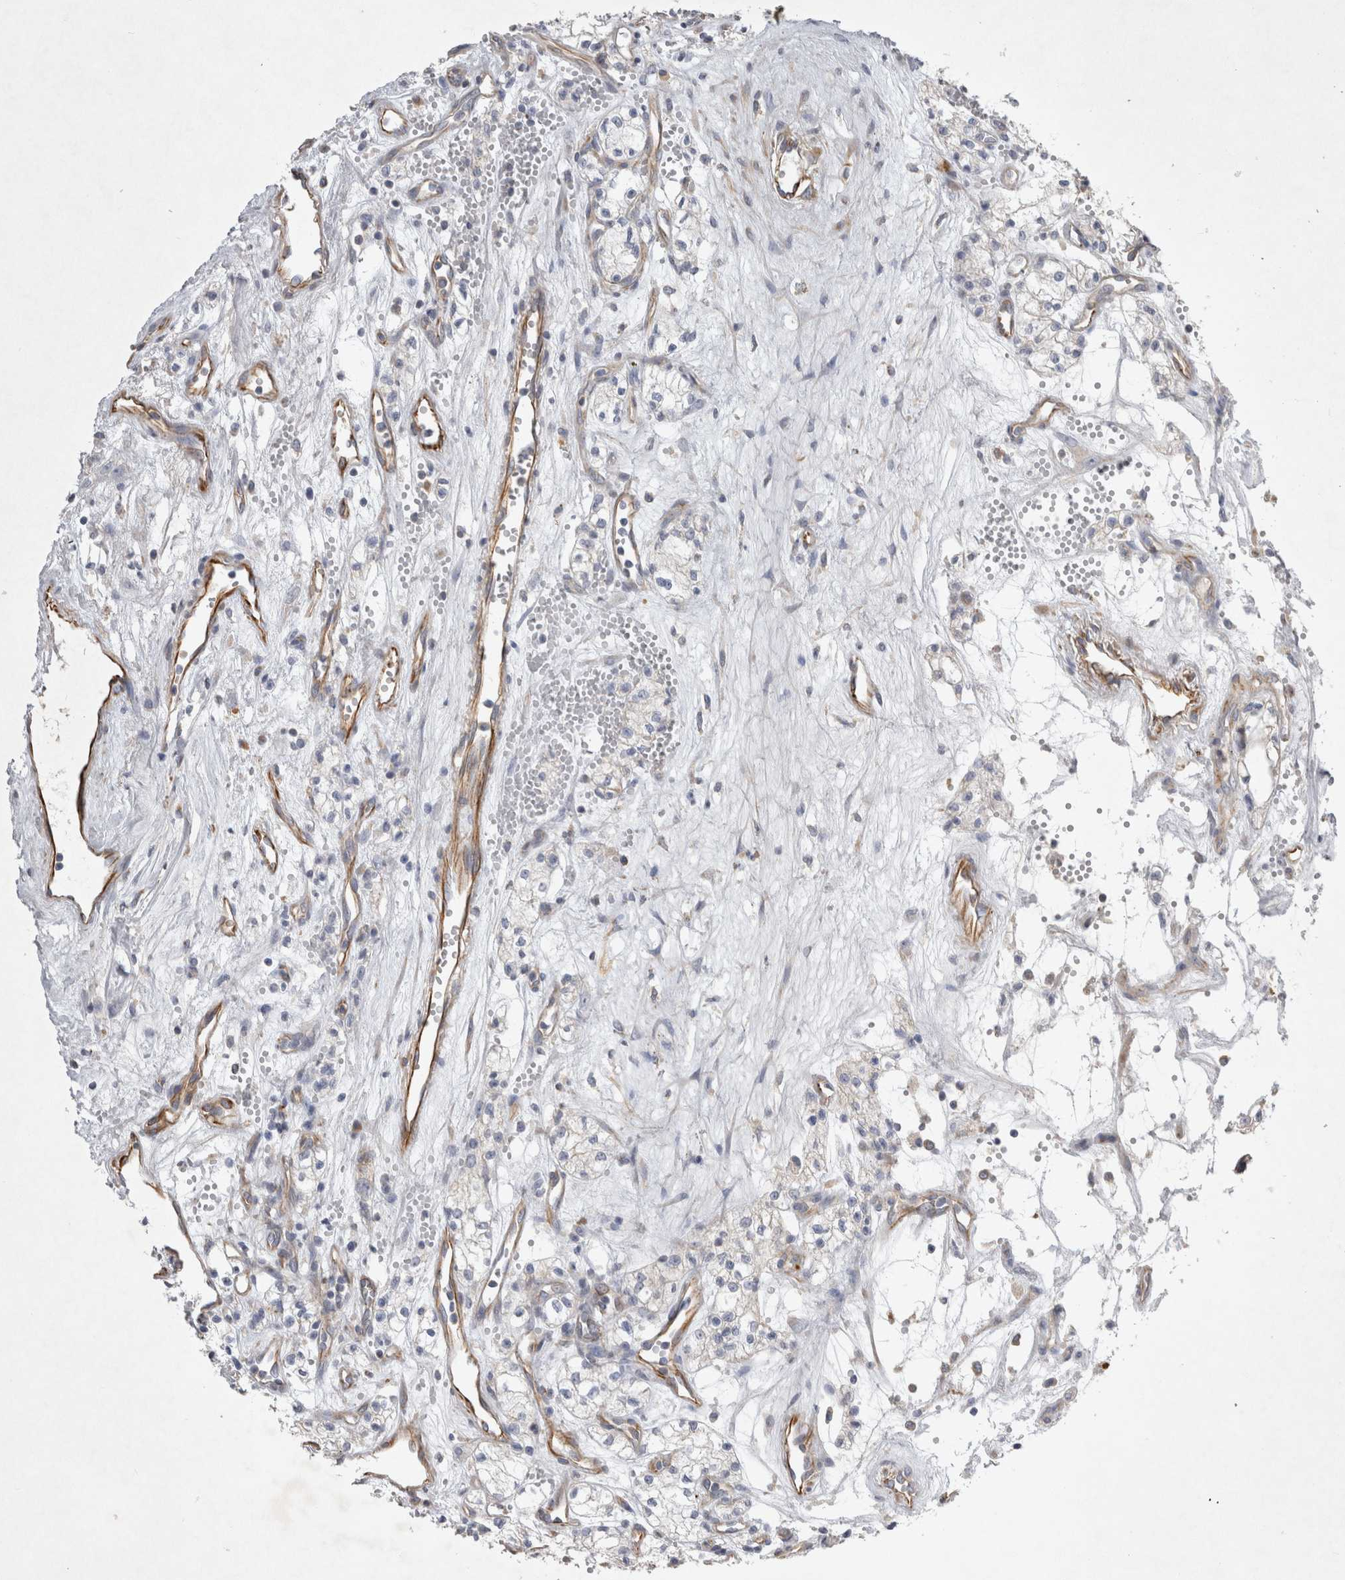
{"staining": {"intensity": "negative", "quantity": "none", "location": "none"}, "tissue": "renal cancer", "cell_type": "Tumor cells", "image_type": "cancer", "snomed": [{"axis": "morphology", "description": "Adenocarcinoma, NOS"}, {"axis": "topography", "description": "Kidney"}], "caption": "A micrograph of renal adenocarcinoma stained for a protein reveals no brown staining in tumor cells. (DAB immunohistochemistry with hematoxylin counter stain).", "gene": "STRADB", "patient": {"sex": "male", "age": 59}}